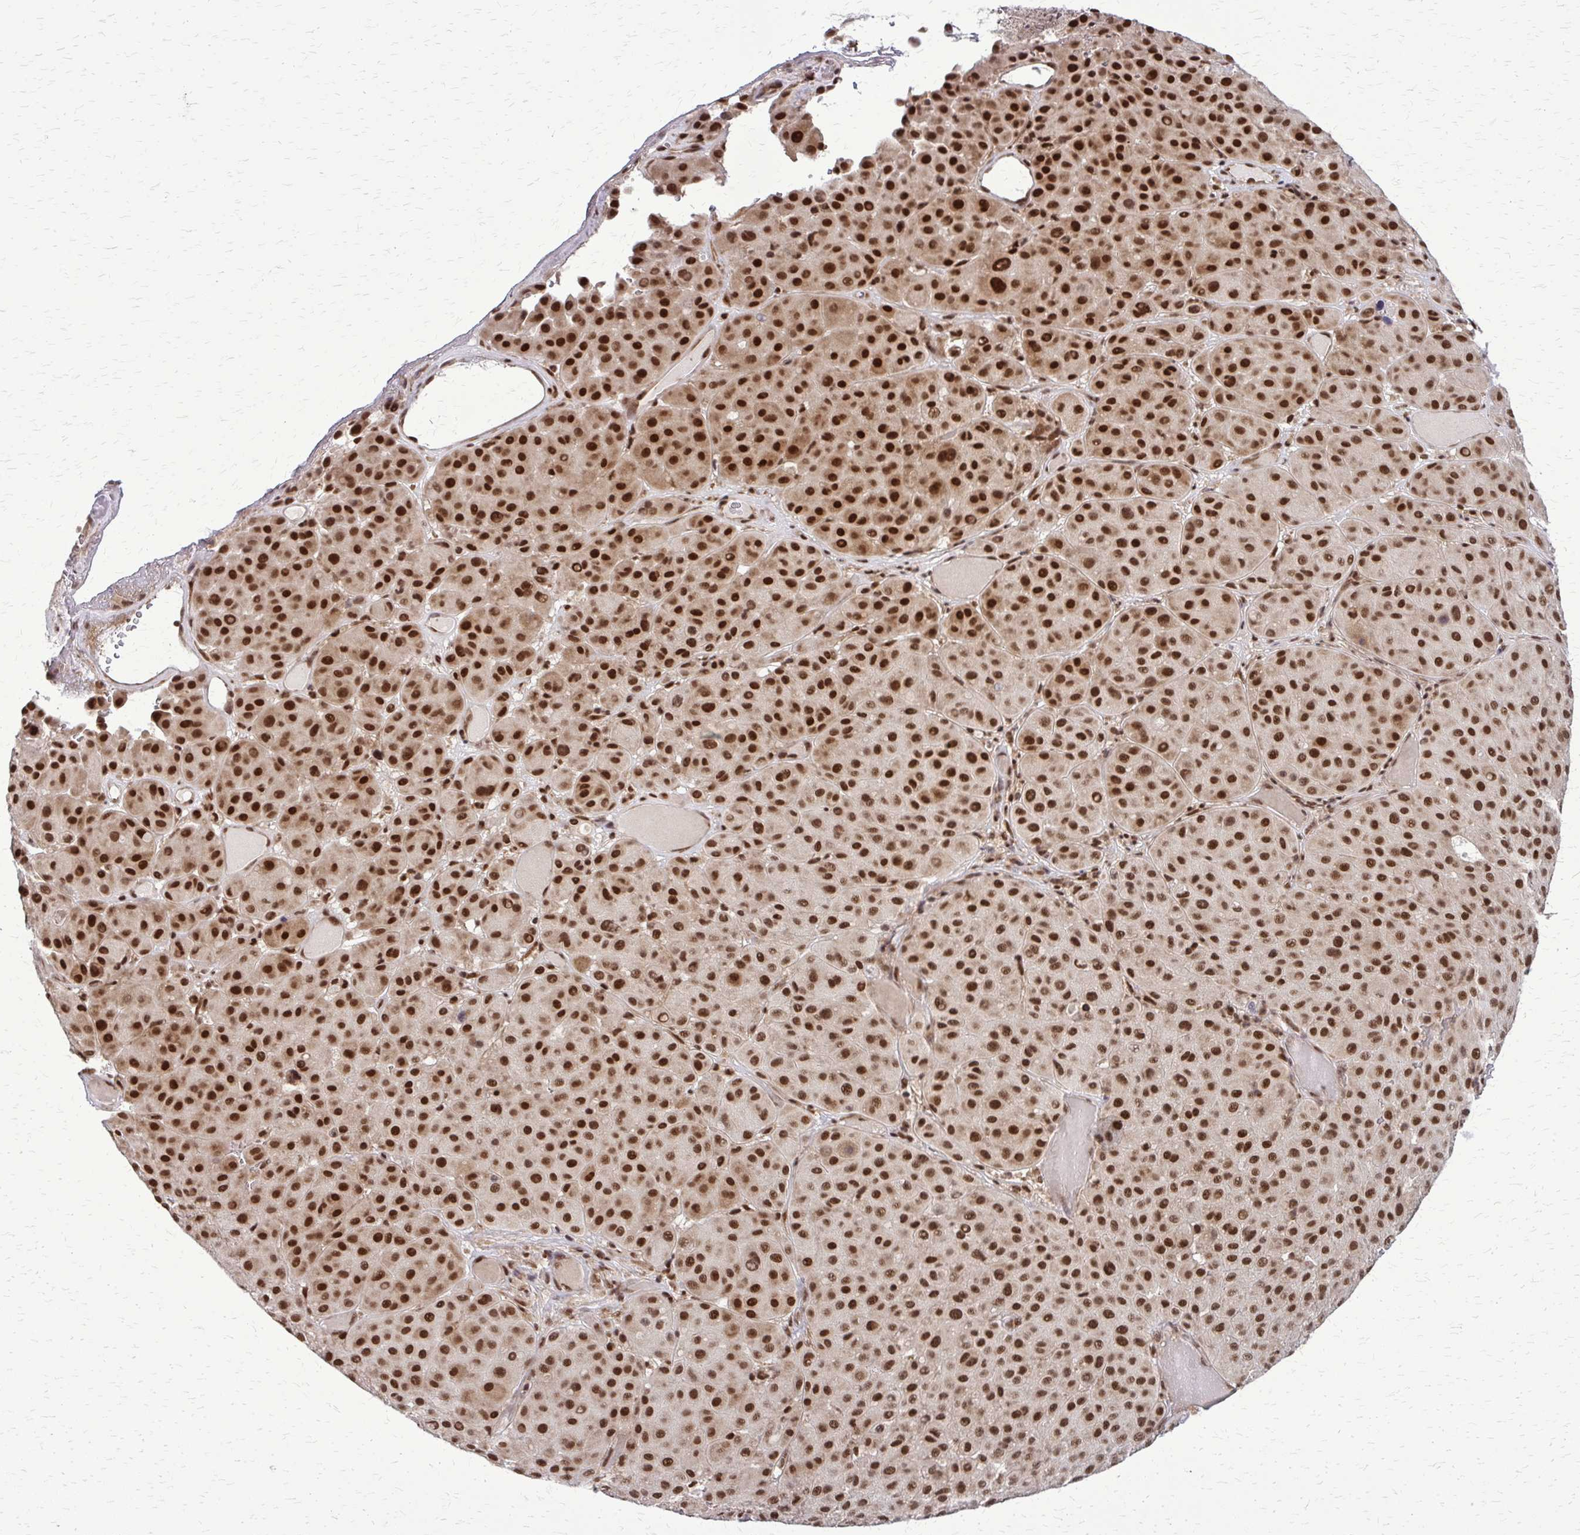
{"staining": {"intensity": "strong", "quantity": ">75%", "location": "nuclear"}, "tissue": "melanoma", "cell_type": "Tumor cells", "image_type": "cancer", "snomed": [{"axis": "morphology", "description": "Malignant melanoma, Metastatic site"}, {"axis": "topography", "description": "Smooth muscle"}], "caption": "About >75% of tumor cells in human malignant melanoma (metastatic site) exhibit strong nuclear protein staining as visualized by brown immunohistochemical staining.", "gene": "HDAC3", "patient": {"sex": "male", "age": 41}}